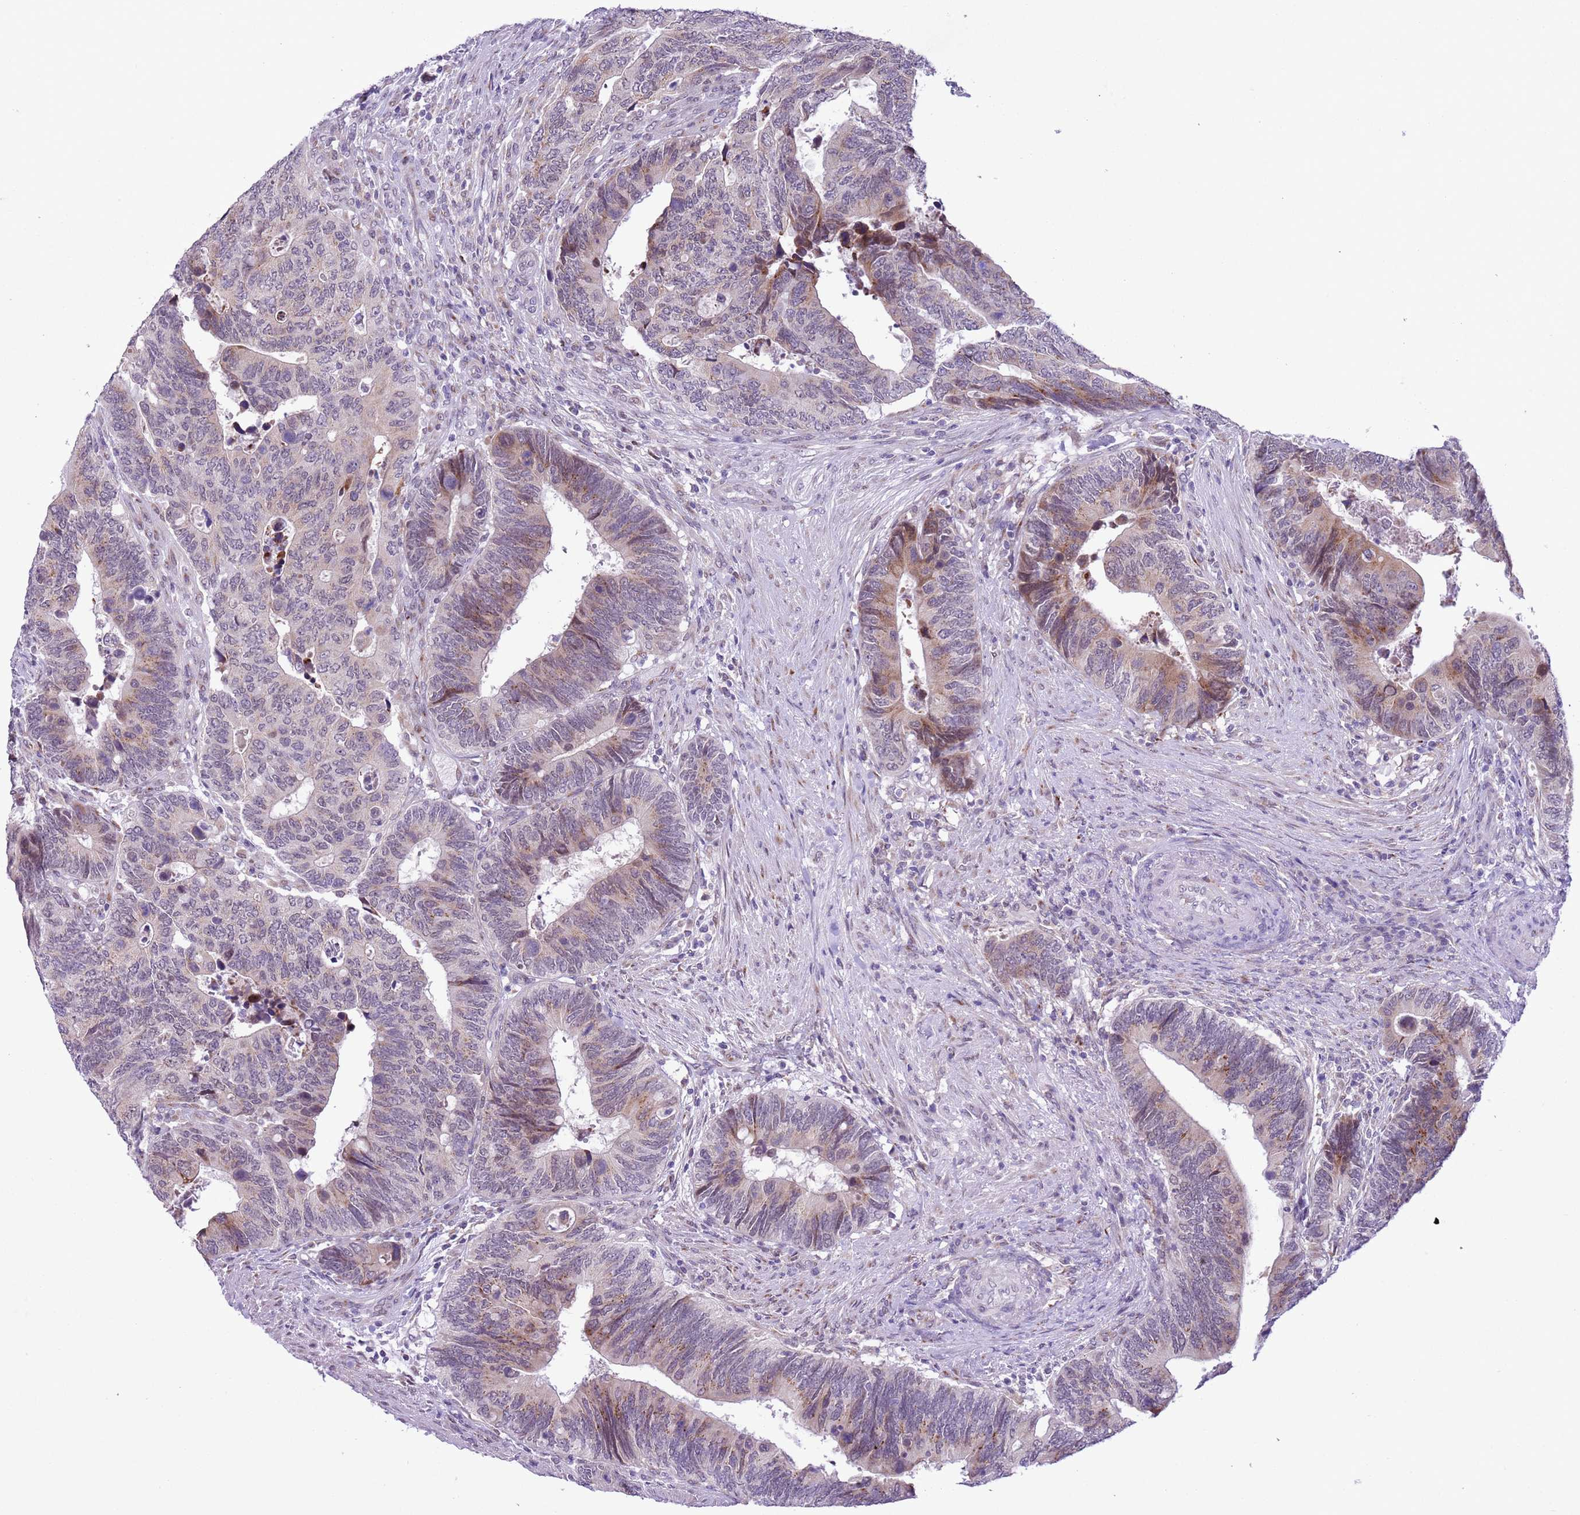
{"staining": {"intensity": "moderate", "quantity": "25%-75%", "location": "cytoplasmic/membranous"}, "tissue": "colorectal cancer", "cell_type": "Tumor cells", "image_type": "cancer", "snomed": [{"axis": "morphology", "description": "Adenocarcinoma, NOS"}, {"axis": "topography", "description": "Colon"}], "caption": "A brown stain labels moderate cytoplasmic/membranous expression of a protein in human colorectal cancer tumor cells. Nuclei are stained in blue.", "gene": "ZNF576", "patient": {"sex": "male", "age": 87}}